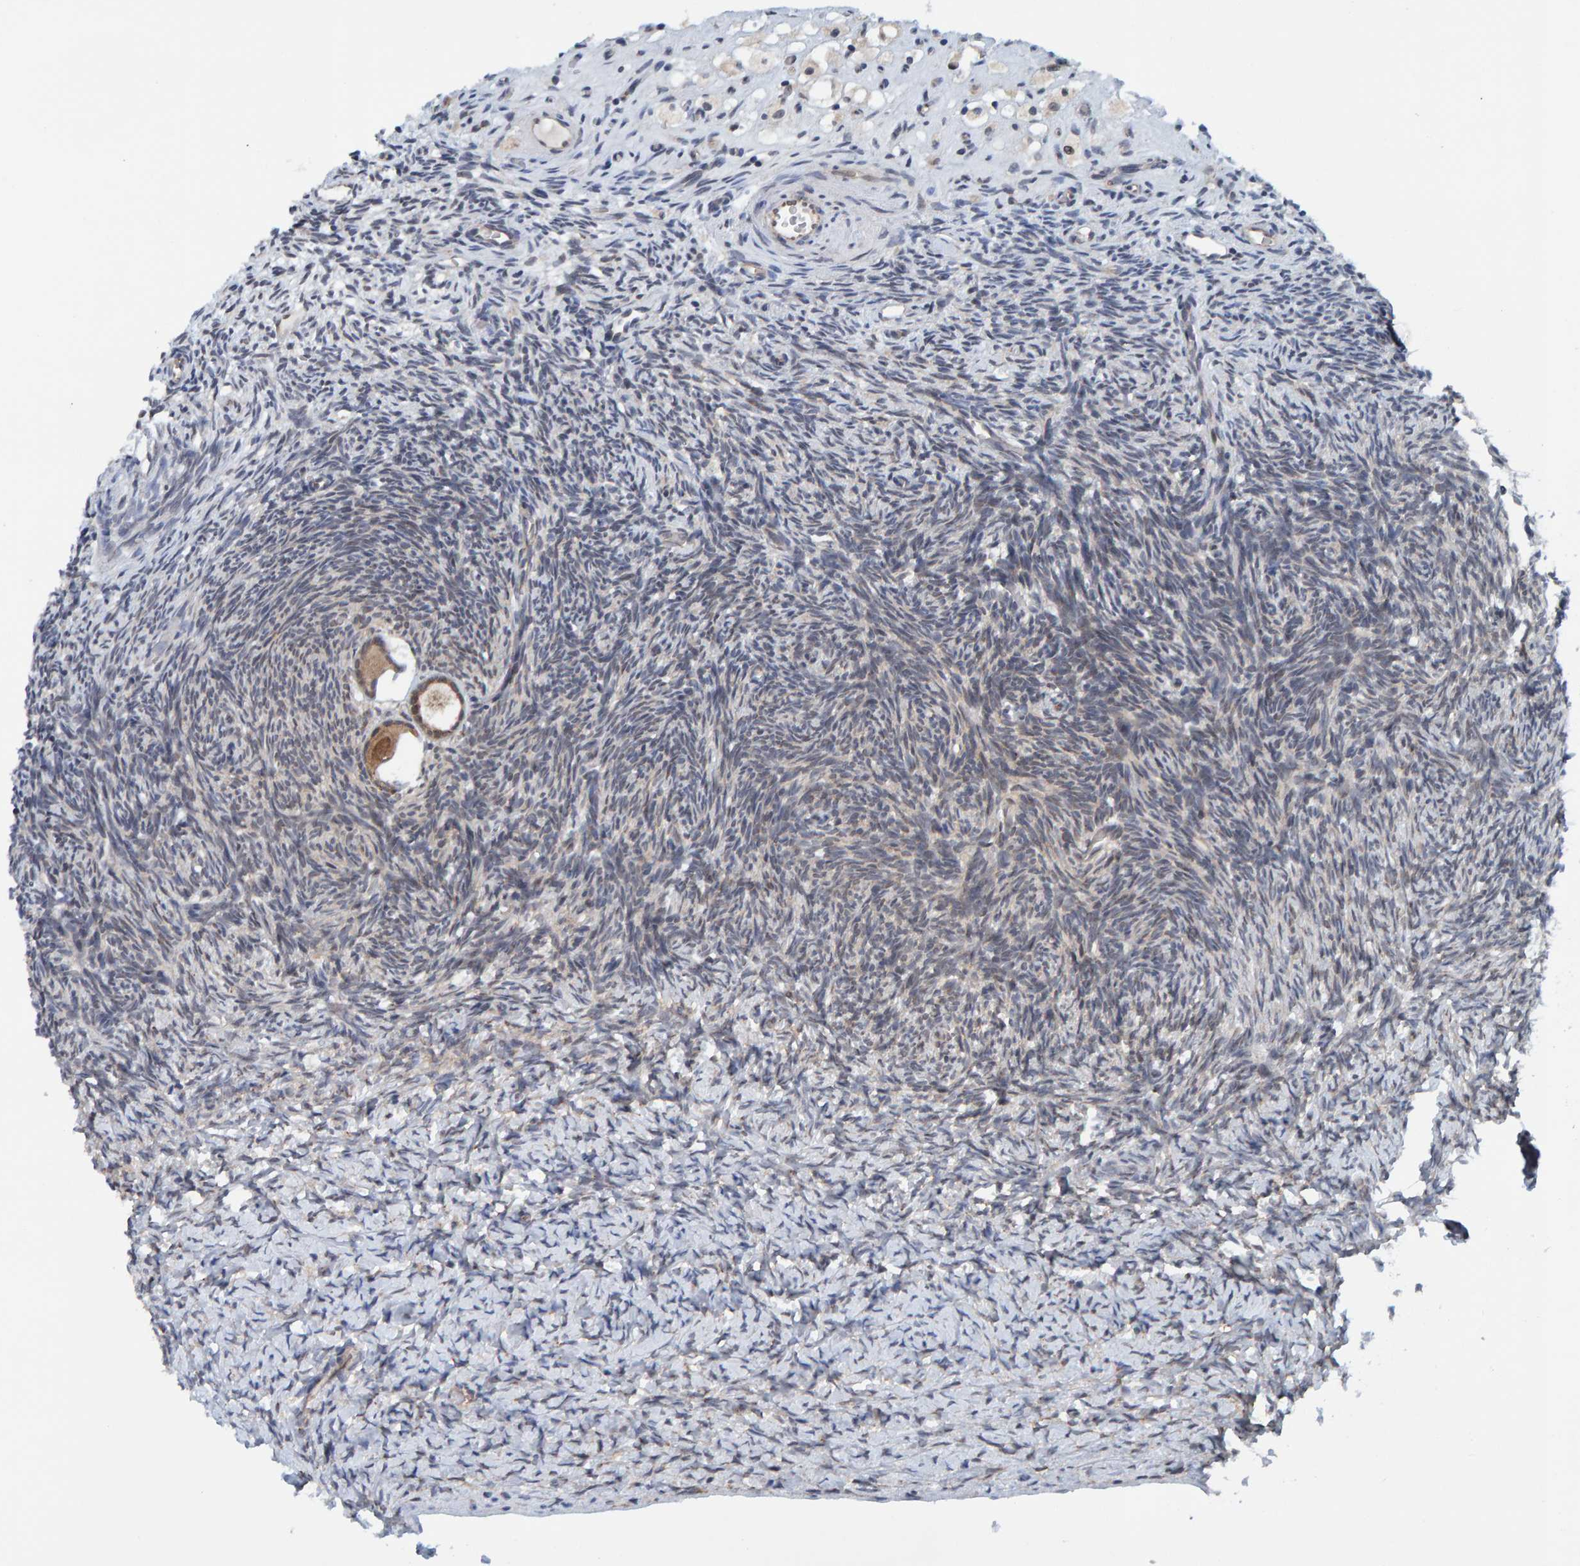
{"staining": {"intensity": "moderate", "quantity": ">75%", "location": "cytoplasmic/membranous"}, "tissue": "ovary", "cell_type": "Follicle cells", "image_type": "normal", "snomed": [{"axis": "morphology", "description": "Normal tissue, NOS"}, {"axis": "topography", "description": "Ovary"}], "caption": "Moderate cytoplasmic/membranous staining for a protein is identified in about >75% of follicle cells of normal ovary using IHC.", "gene": "SCRN2", "patient": {"sex": "female", "age": 34}}